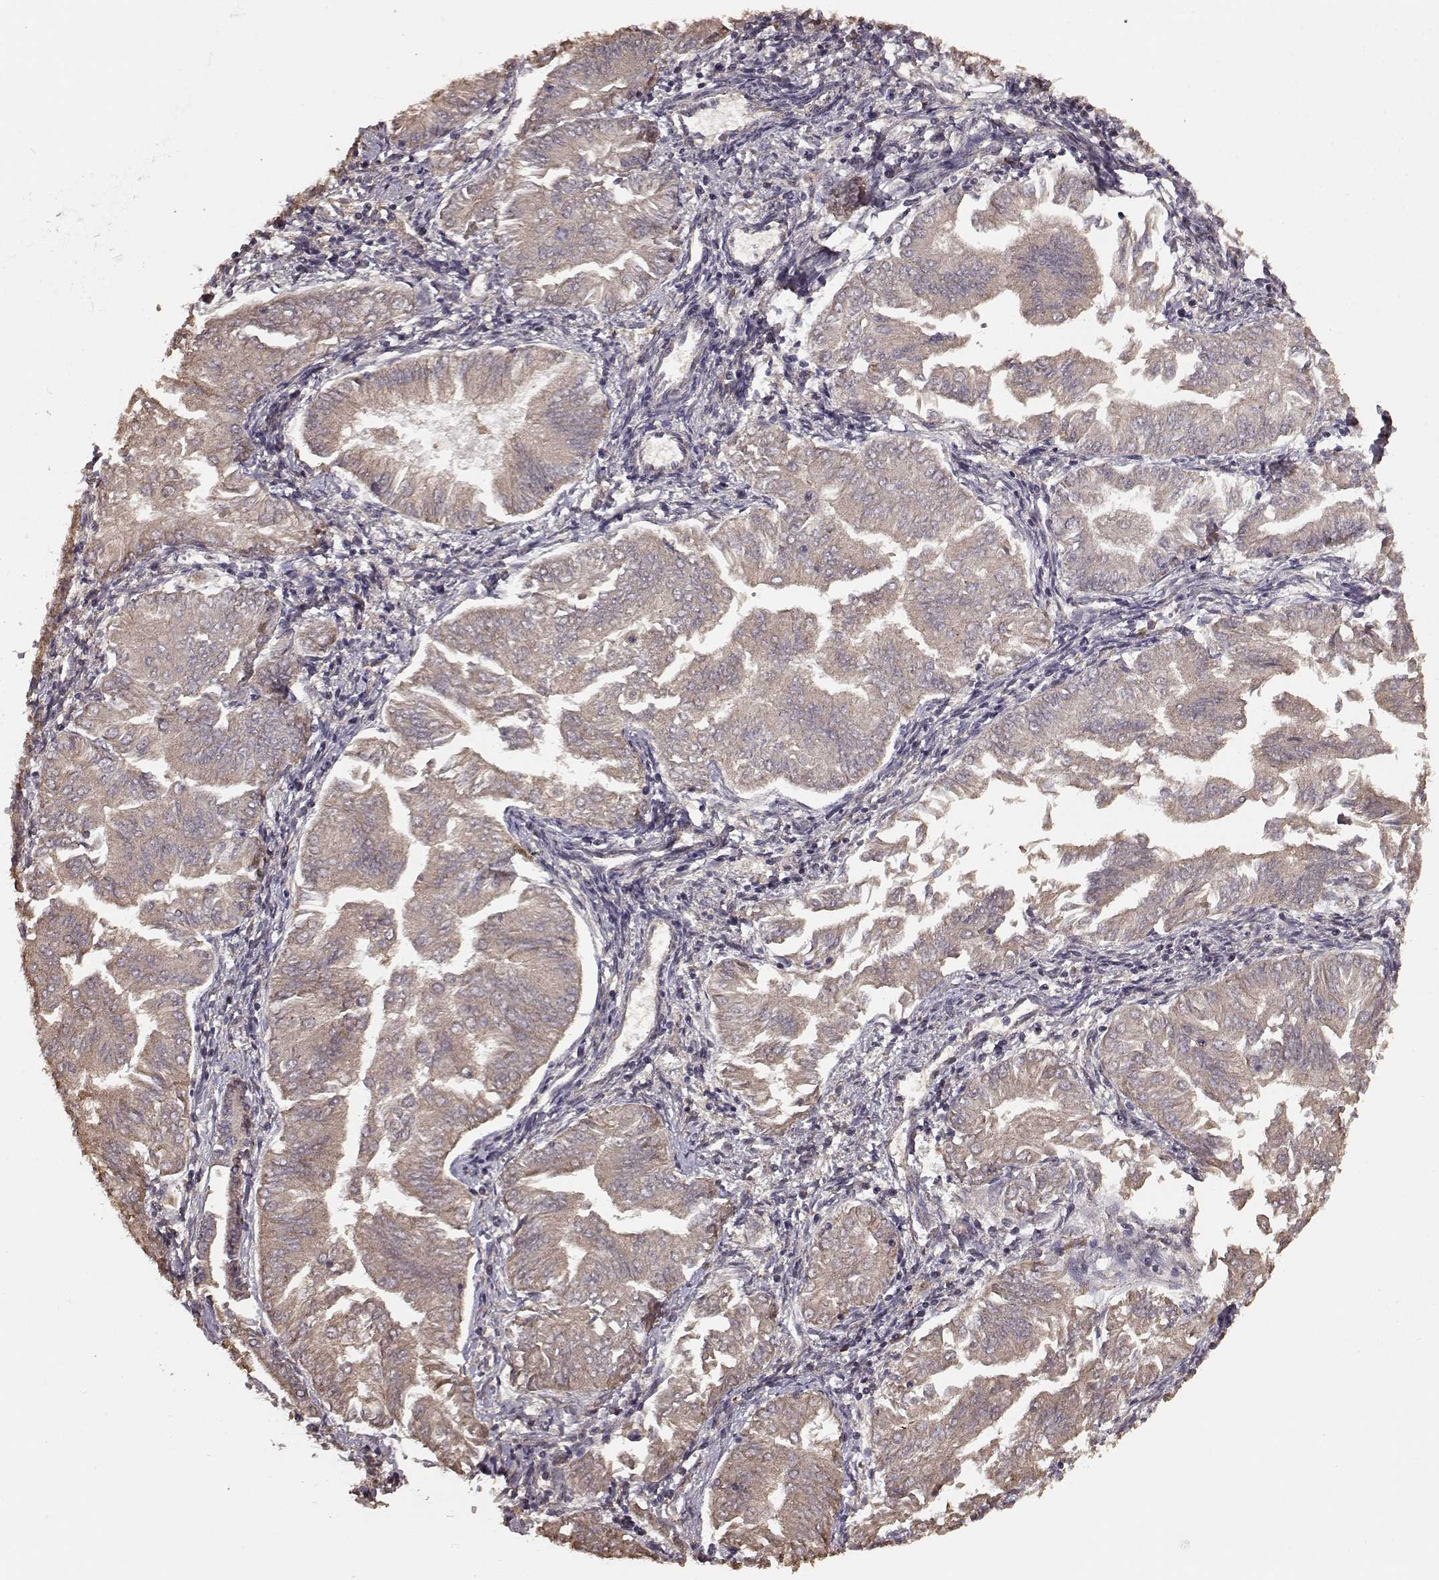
{"staining": {"intensity": "moderate", "quantity": "<25%", "location": "cytoplasmic/membranous"}, "tissue": "endometrial cancer", "cell_type": "Tumor cells", "image_type": "cancer", "snomed": [{"axis": "morphology", "description": "Adenocarcinoma, NOS"}, {"axis": "topography", "description": "Endometrium"}], "caption": "IHC of human endometrial adenocarcinoma demonstrates low levels of moderate cytoplasmic/membranous expression in approximately <25% of tumor cells.", "gene": "USP15", "patient": {"sex": "female", "age": 53}}